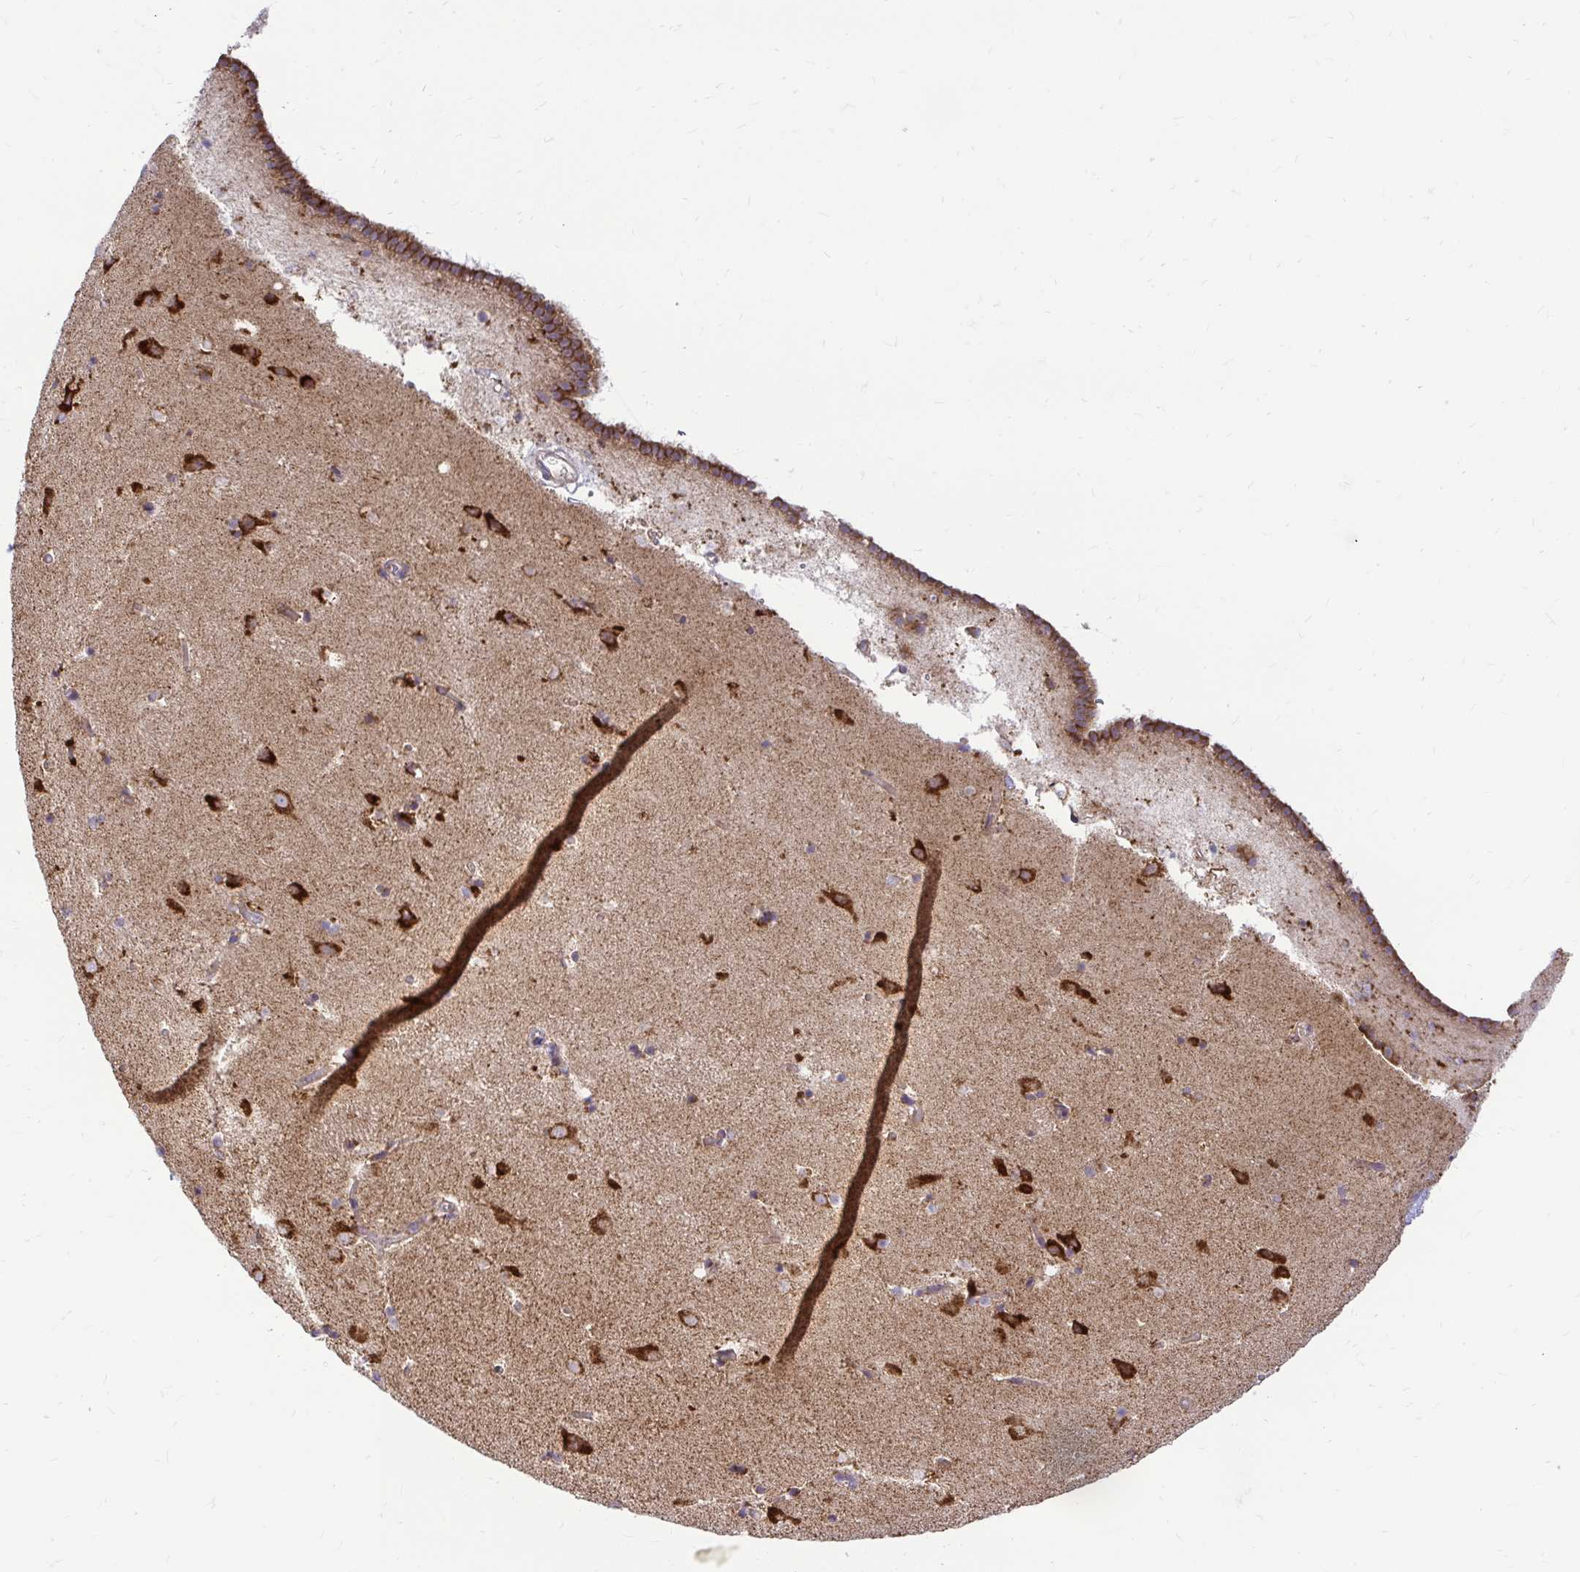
{"staining": {"intensity": "moderate", "quantity": "<25%", "location": "cytoplasmic/membranous"}, "tissue": "caudate", "cell_type": "Glial cells", "image_type": "normal", "snomed": [{"axis": "morphology", "description": "Normal tissue, NOS"}, {"axis": "topography", "description": "Lateral ventricle wall"}], "caption": "Glial cells display low levels of moderate cytoplasmic/membranous staining in about <25% of cells in unremarkable human caudate. The staining is performed using DAB brown chromogen to label protein expression. The nuclei are counter-stained blue using hematoxylin.", "gene": "VTI1B", "patient": {"sex": "male", "age": 37}}